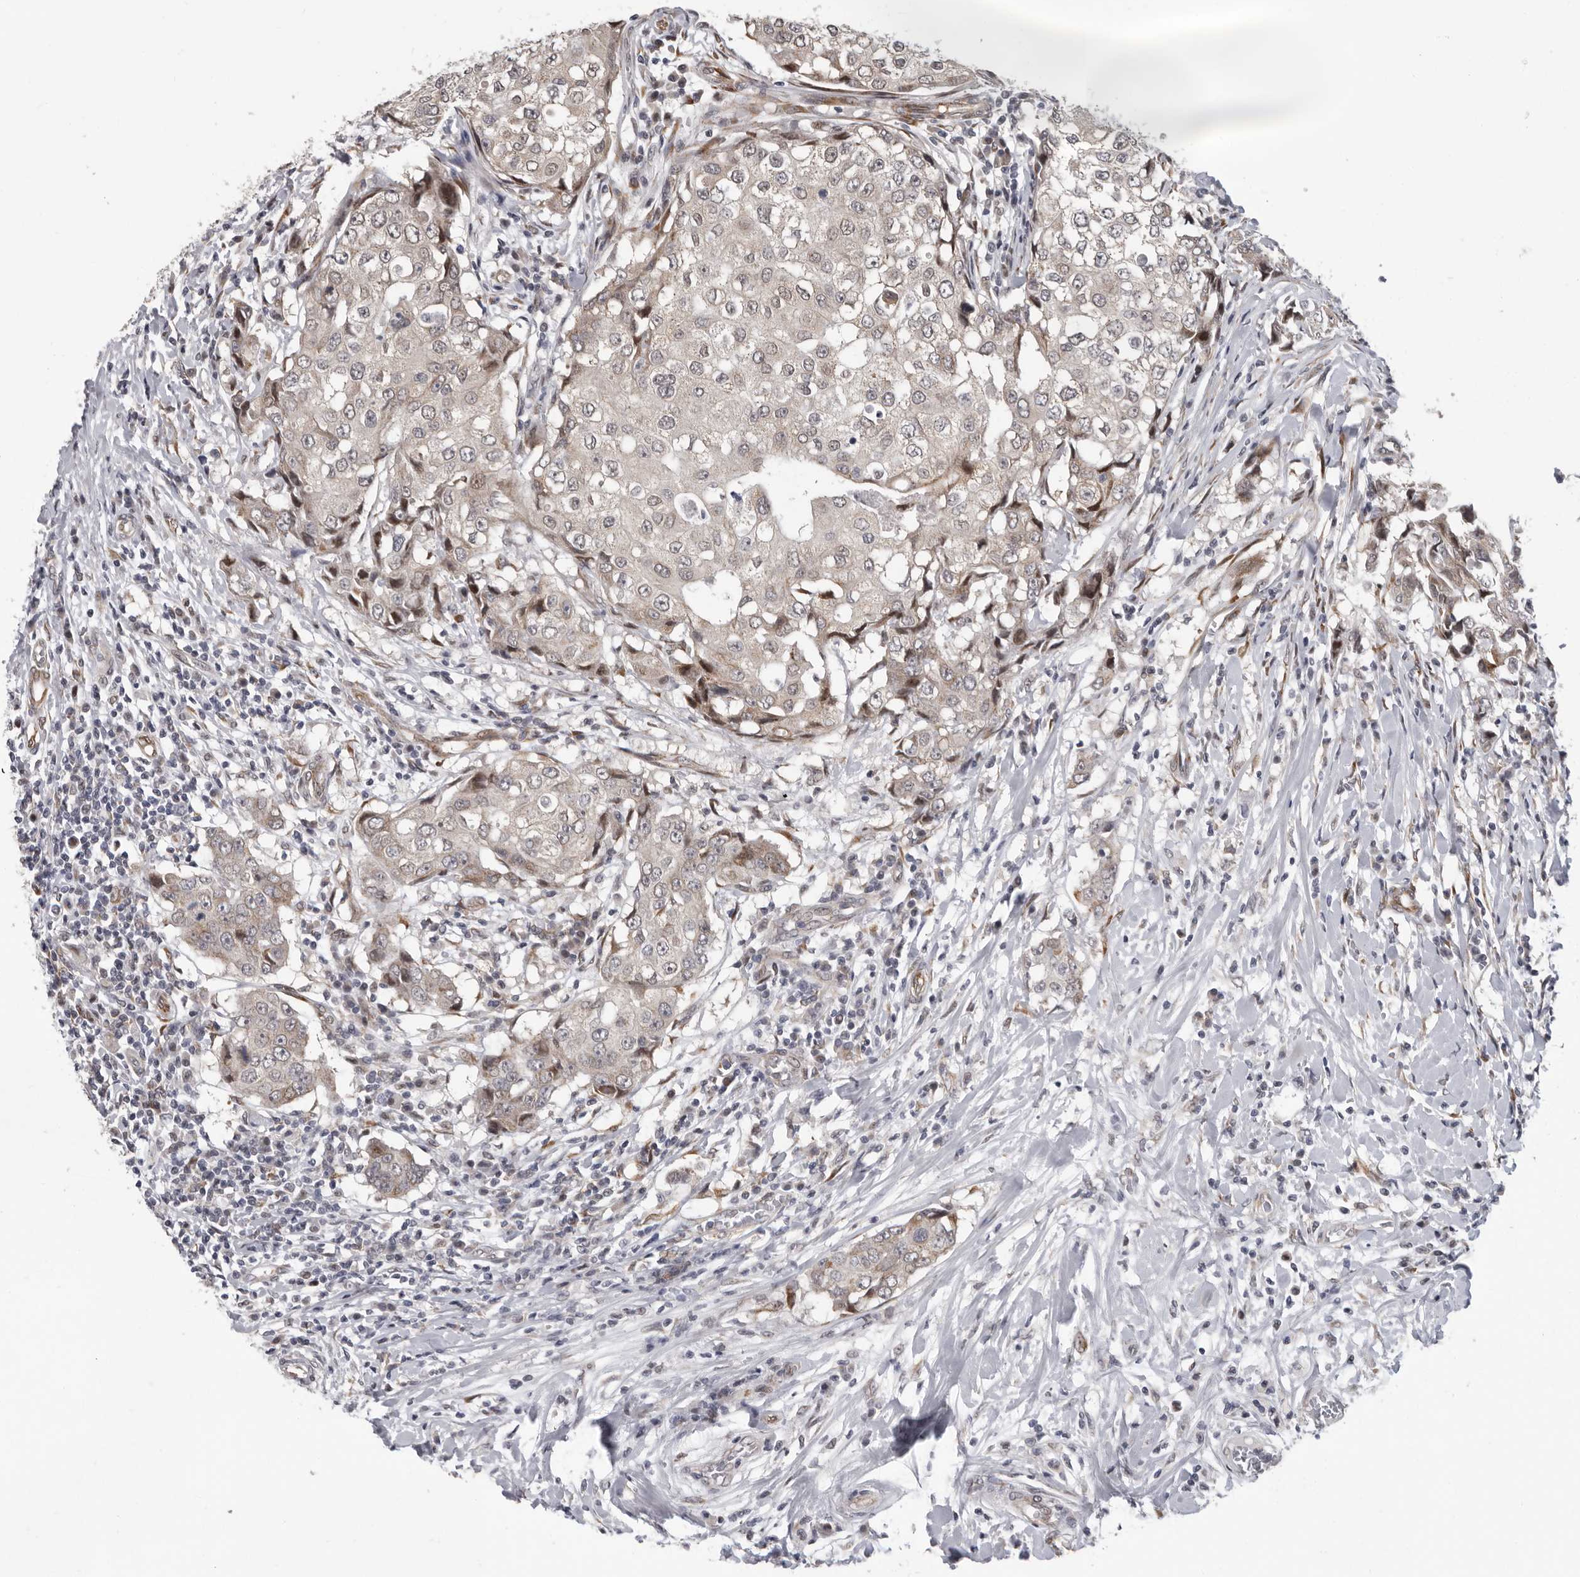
{"staining": {"intensity": "weak", "quantity": "<25%", "location": "cytoplasmic/membranous"}, "tissue": "breast cancer", "cell_type": "Tumor cells", "image_type": "cancer", "snomed": [{"axis": "morphology", "description": "Duct carcinoma"}, {"axis": "topography", "description": "Breast"}], "caption": "Tumor cells are negative for protein expression in human breast cancer (infiltrating ductal carcinoma).", "gene": "RALGPS2", "patient": {"sex": "female", "age": 27}}